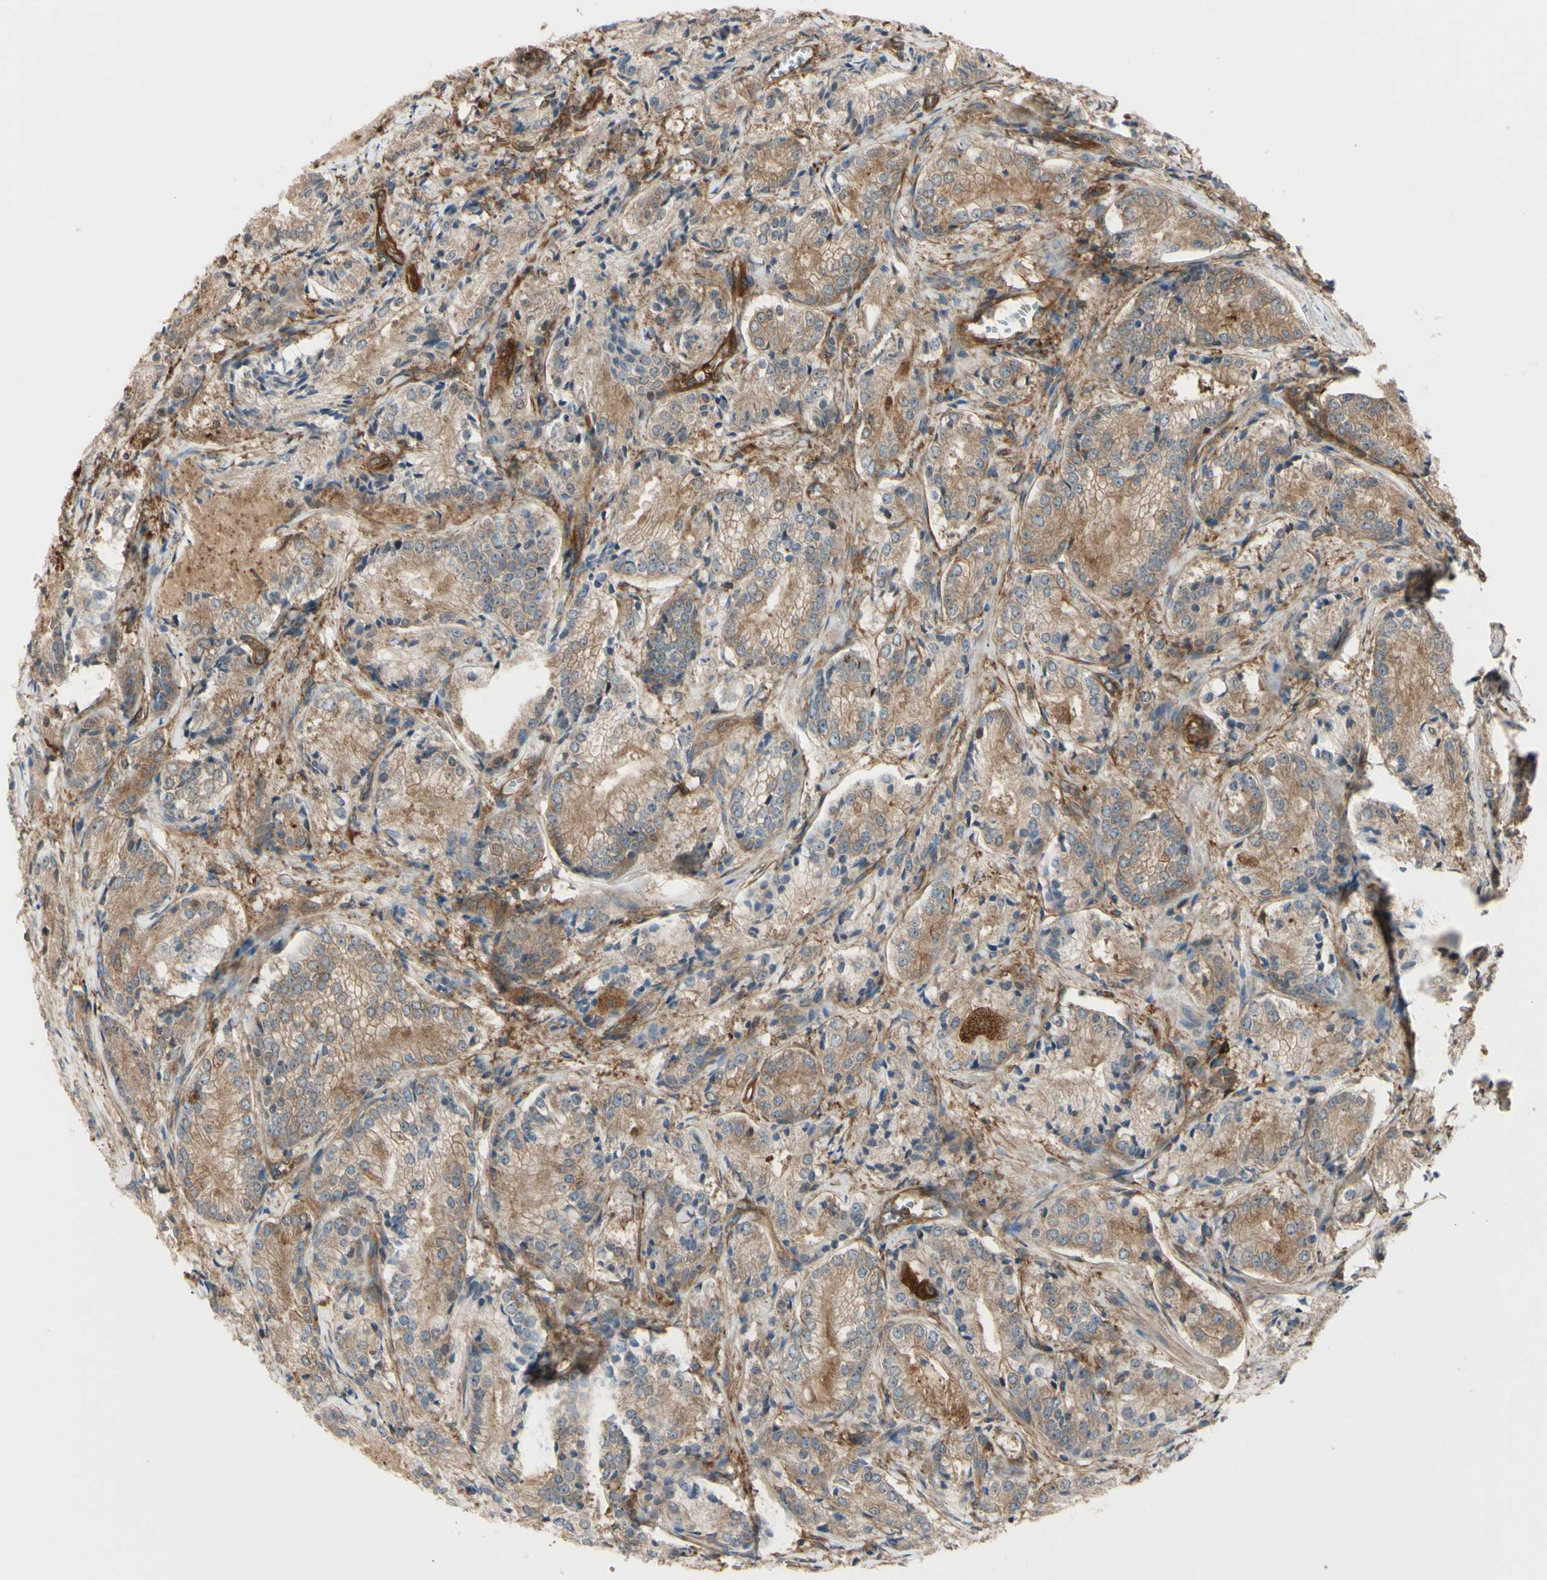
{"staining": {"intensity": "moderate", "quantity": ">75%", "location": "cytoplasmic/membranous"}, "tissue": "prostate cancer", "cell_type": "Tumor cells", "image_type": "cancer", "snomed": [{"axis": "morphology", "description": "Adenocarcinoma, Low grade"}, {"axis": "topography", "description": "Prostate"}], "caption": "A histopathology image of low-grade adenocarcinoma (prostate) stained for a protein demonstrates moderate cytoplasmic/membranous brown staining in tumor cells.", "gene": "PTPN12", "patient": {"sex": "male", "age": 60}}